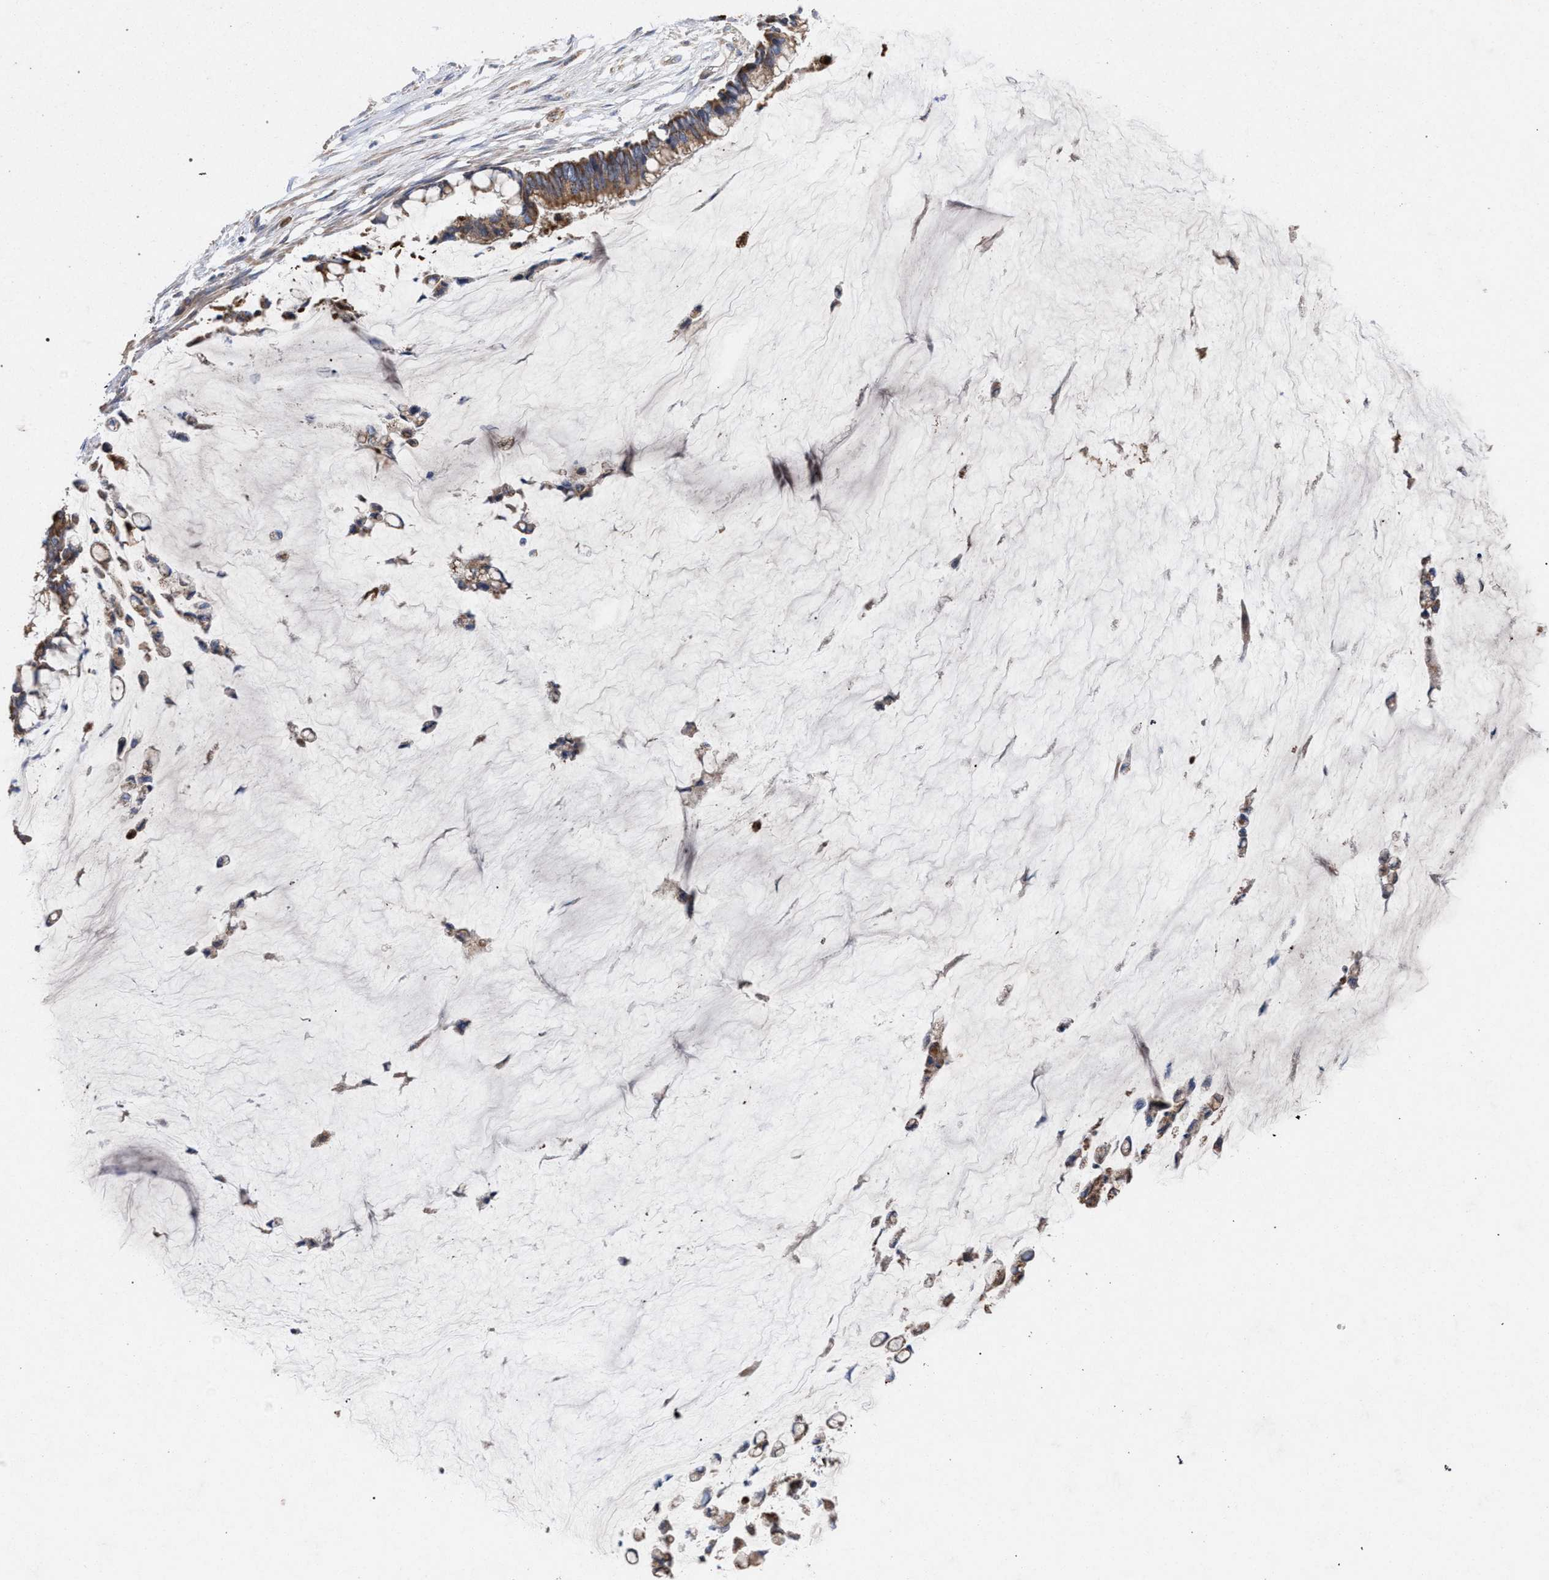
{"staining": {"intensity": "moderate", "quantity": ">75%", "location": "cytoplasmic/membranous"}, "tissue": "pancreatic cancer", "cell_type": "Tumor cells", "image_type": "cancer", "snomed": [{"axis": "morphology", "description": "Adenocarcinoma, NOS"}, {"axis": "topography", "description": "Pancreas"}], "caption": "Immunohistochemical staining of human adenocarcinoma (pancreatic) demonstrates medium levels of moderate cytoplasmic/membranous expression in about >75% of tumor cells. (Stains: DAB (3,3'-diaminobenzidine) in brown, nuclei in blue, Microscopy: brightfield microscopy at high magnification).", "gene": "BCL2L12", "patient": {"sex": "male", "age": 41}}